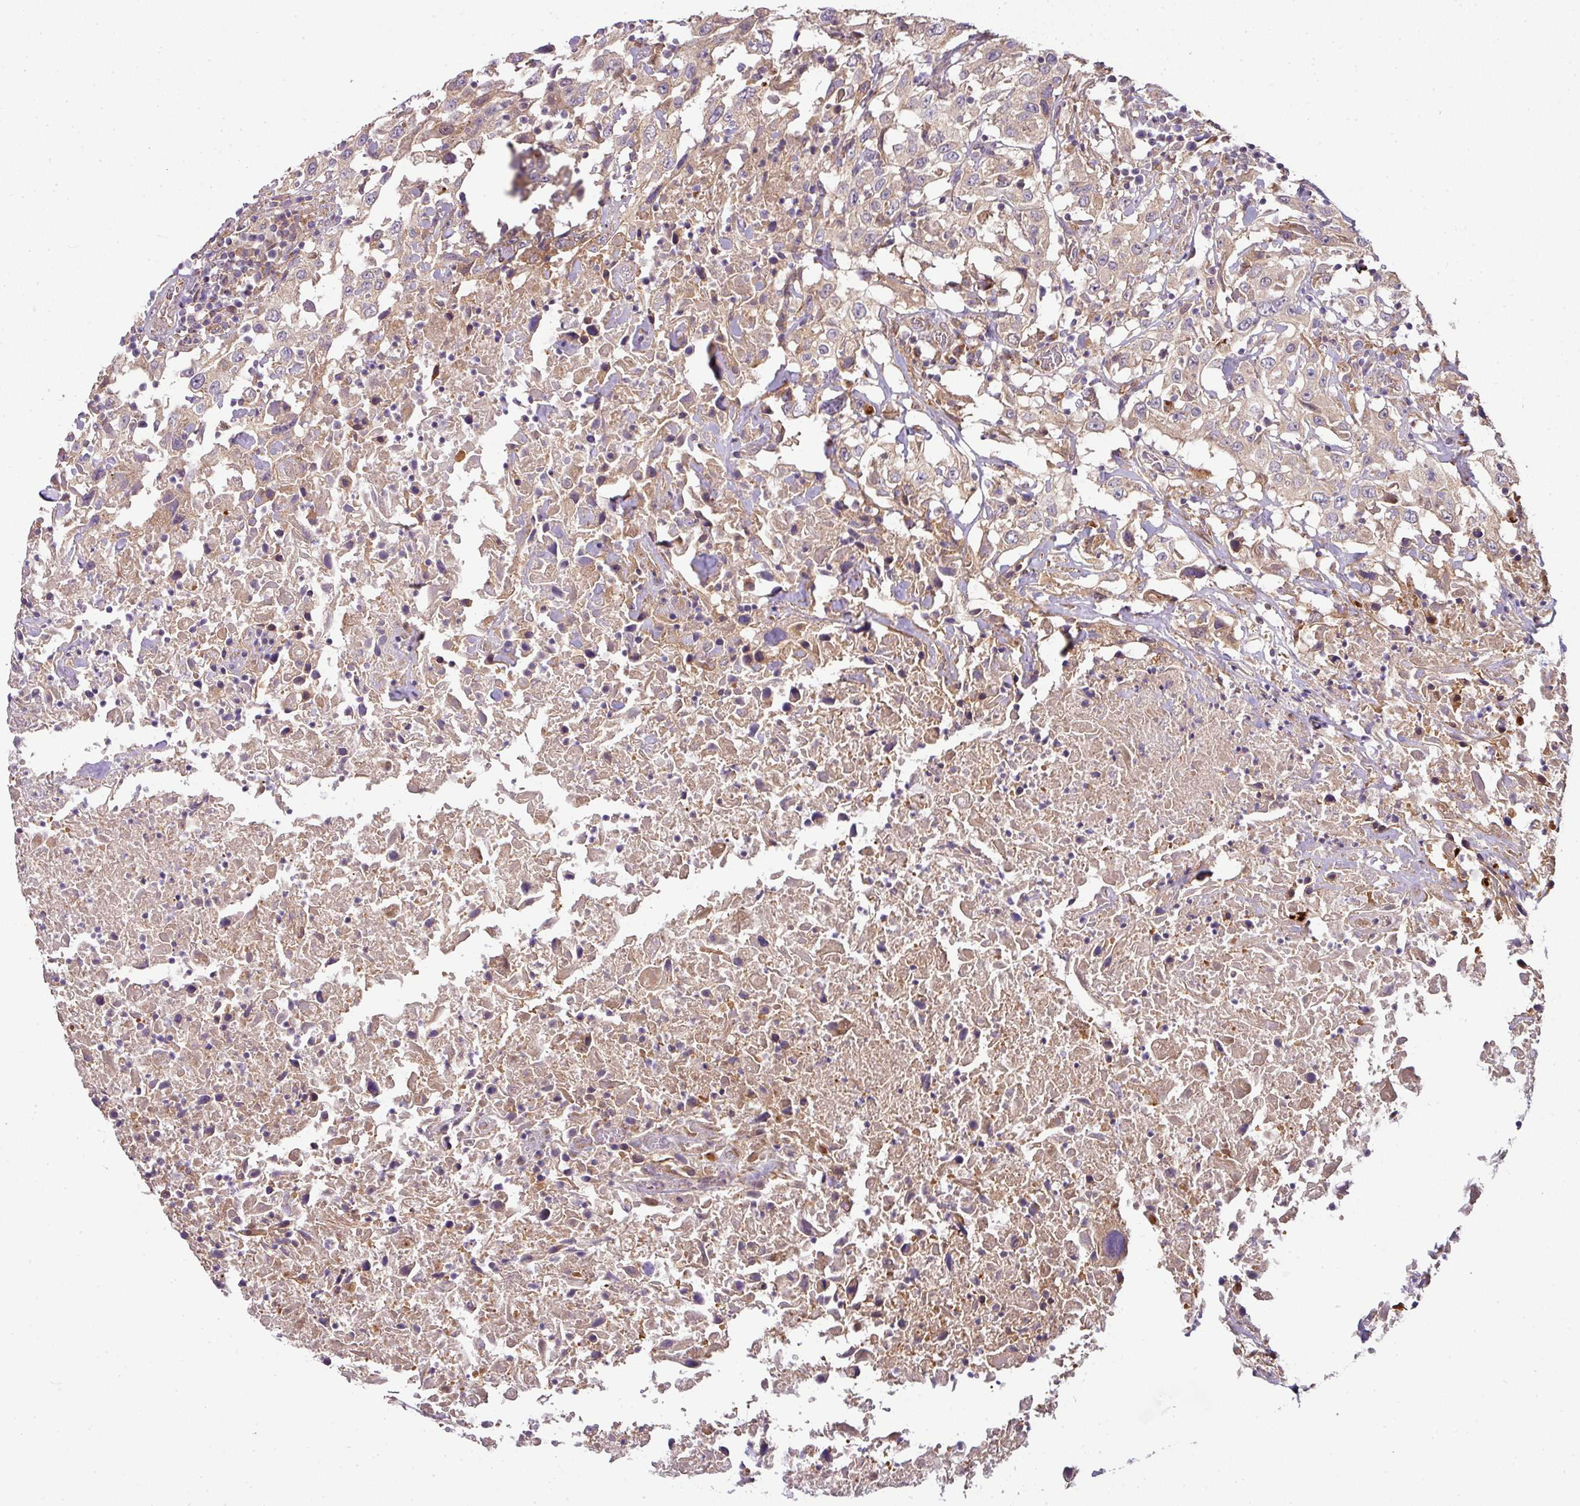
{"staining": {"intensity": "weak", "quantity": "25%-75%", "location": "cytoplasmic/membranous"}, "tissue": "urothelial cancer", "cell_type": "Tumor cells", "image_type": "cancer", "snomed": [{"axis": "morphology", "description": "Urothelial carcinoma, High grade"}, {"axis": "topography", "description": "Urinary bladder"}], "caption": "Immunohistochemical staining of human urothelial cancer exhibits weak cytoplasmic/membranous protein positivity in about 25%-75% of tumor cells. (DAB = brown stain, brightfield microscopy at high magnification).", "gene": "STK35", "patient": {"sex": "male", "age": 61}}